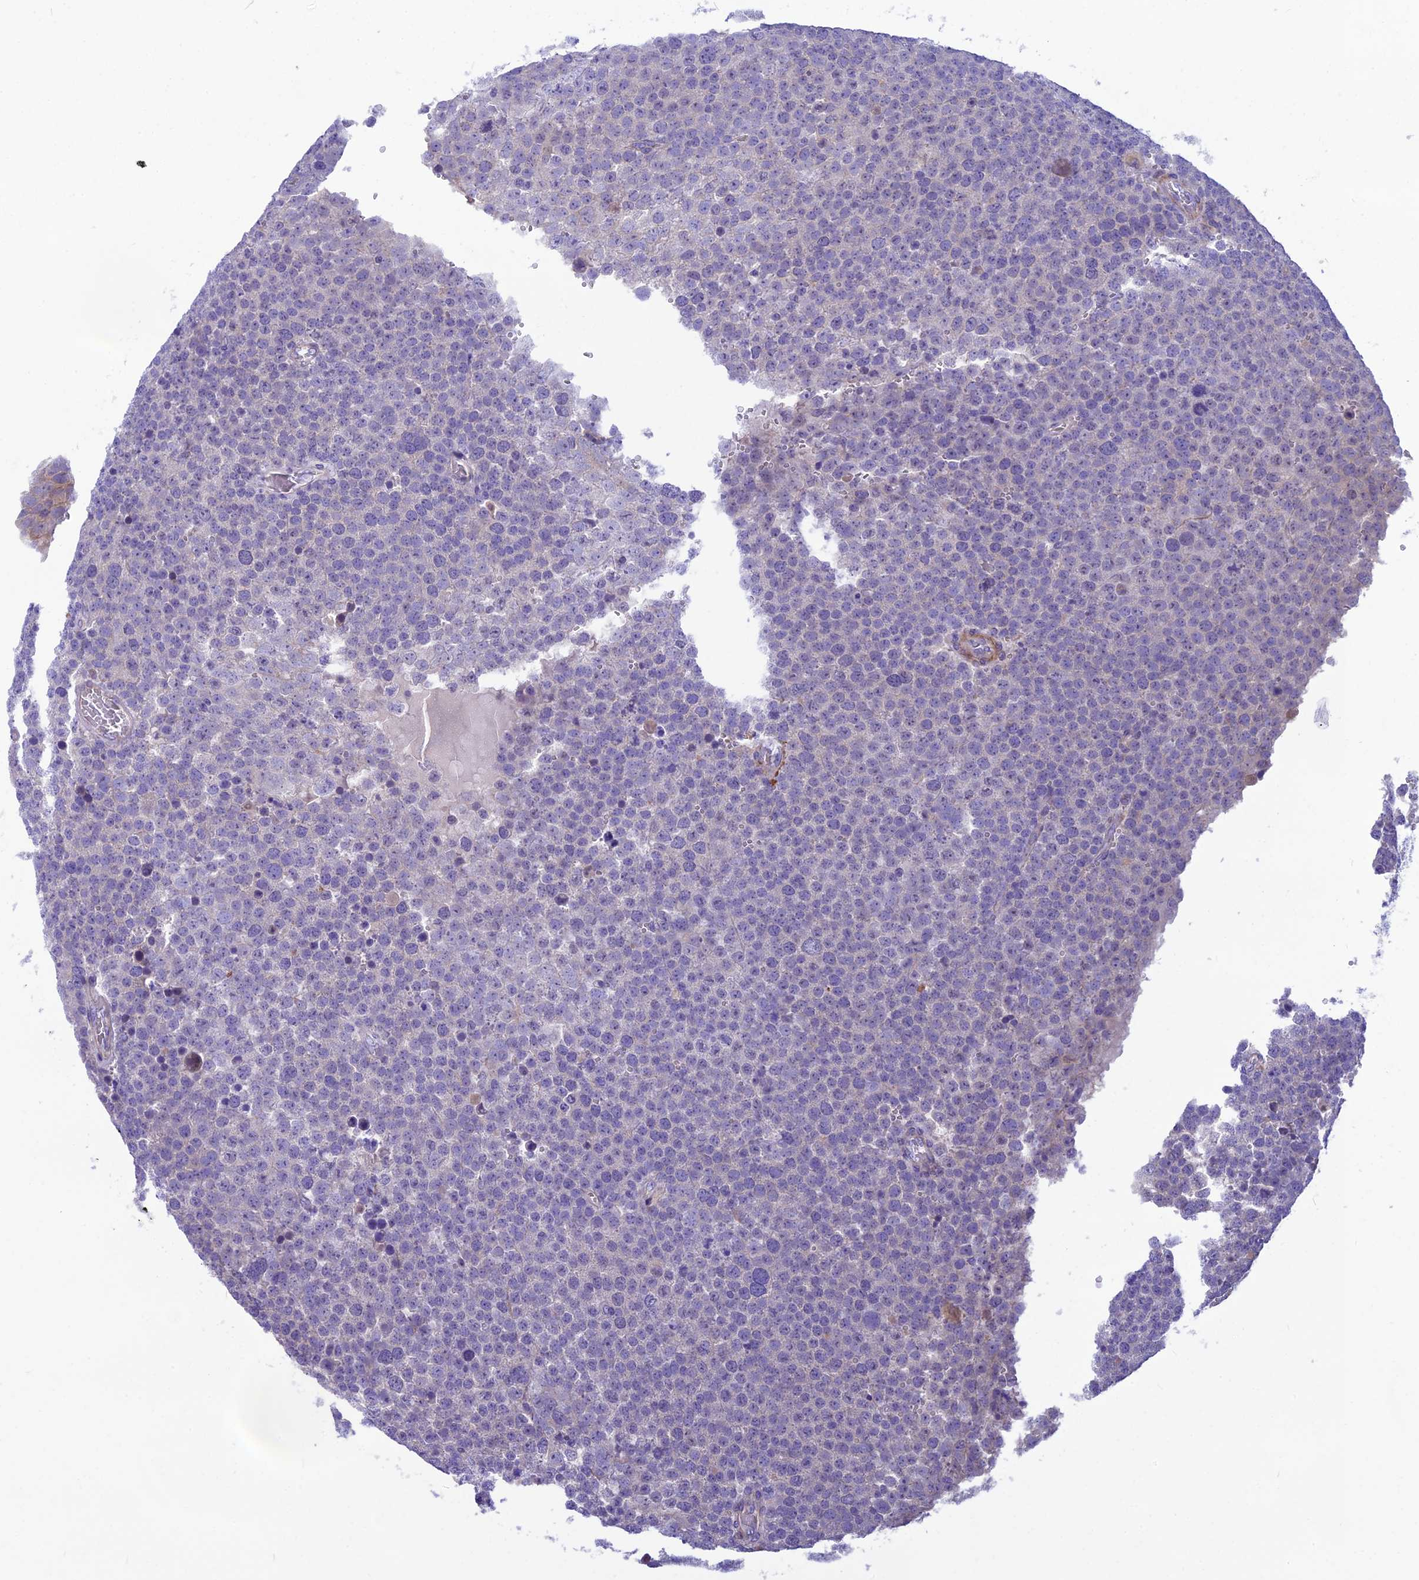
{"staining": {"intensity": "negative", "quantity": "none", "location": "none"}, "tissue": "testis cancer", "cell_type": "Tumor cells", "image_type": "cancer", "snomed": [{"axis": "morphology", "description": "Seminoma, NOS"}, {"axis": "topography", "description": "Testis"}], "caption": "High magnification brightfield microscopy of testis seminoma stained with DAB (brown) and counterstained with hematoxylin (blue): tumor cells show no significant positivity.", "gene": "ANO3", "patient": {"sex": "male", "age": 71}}